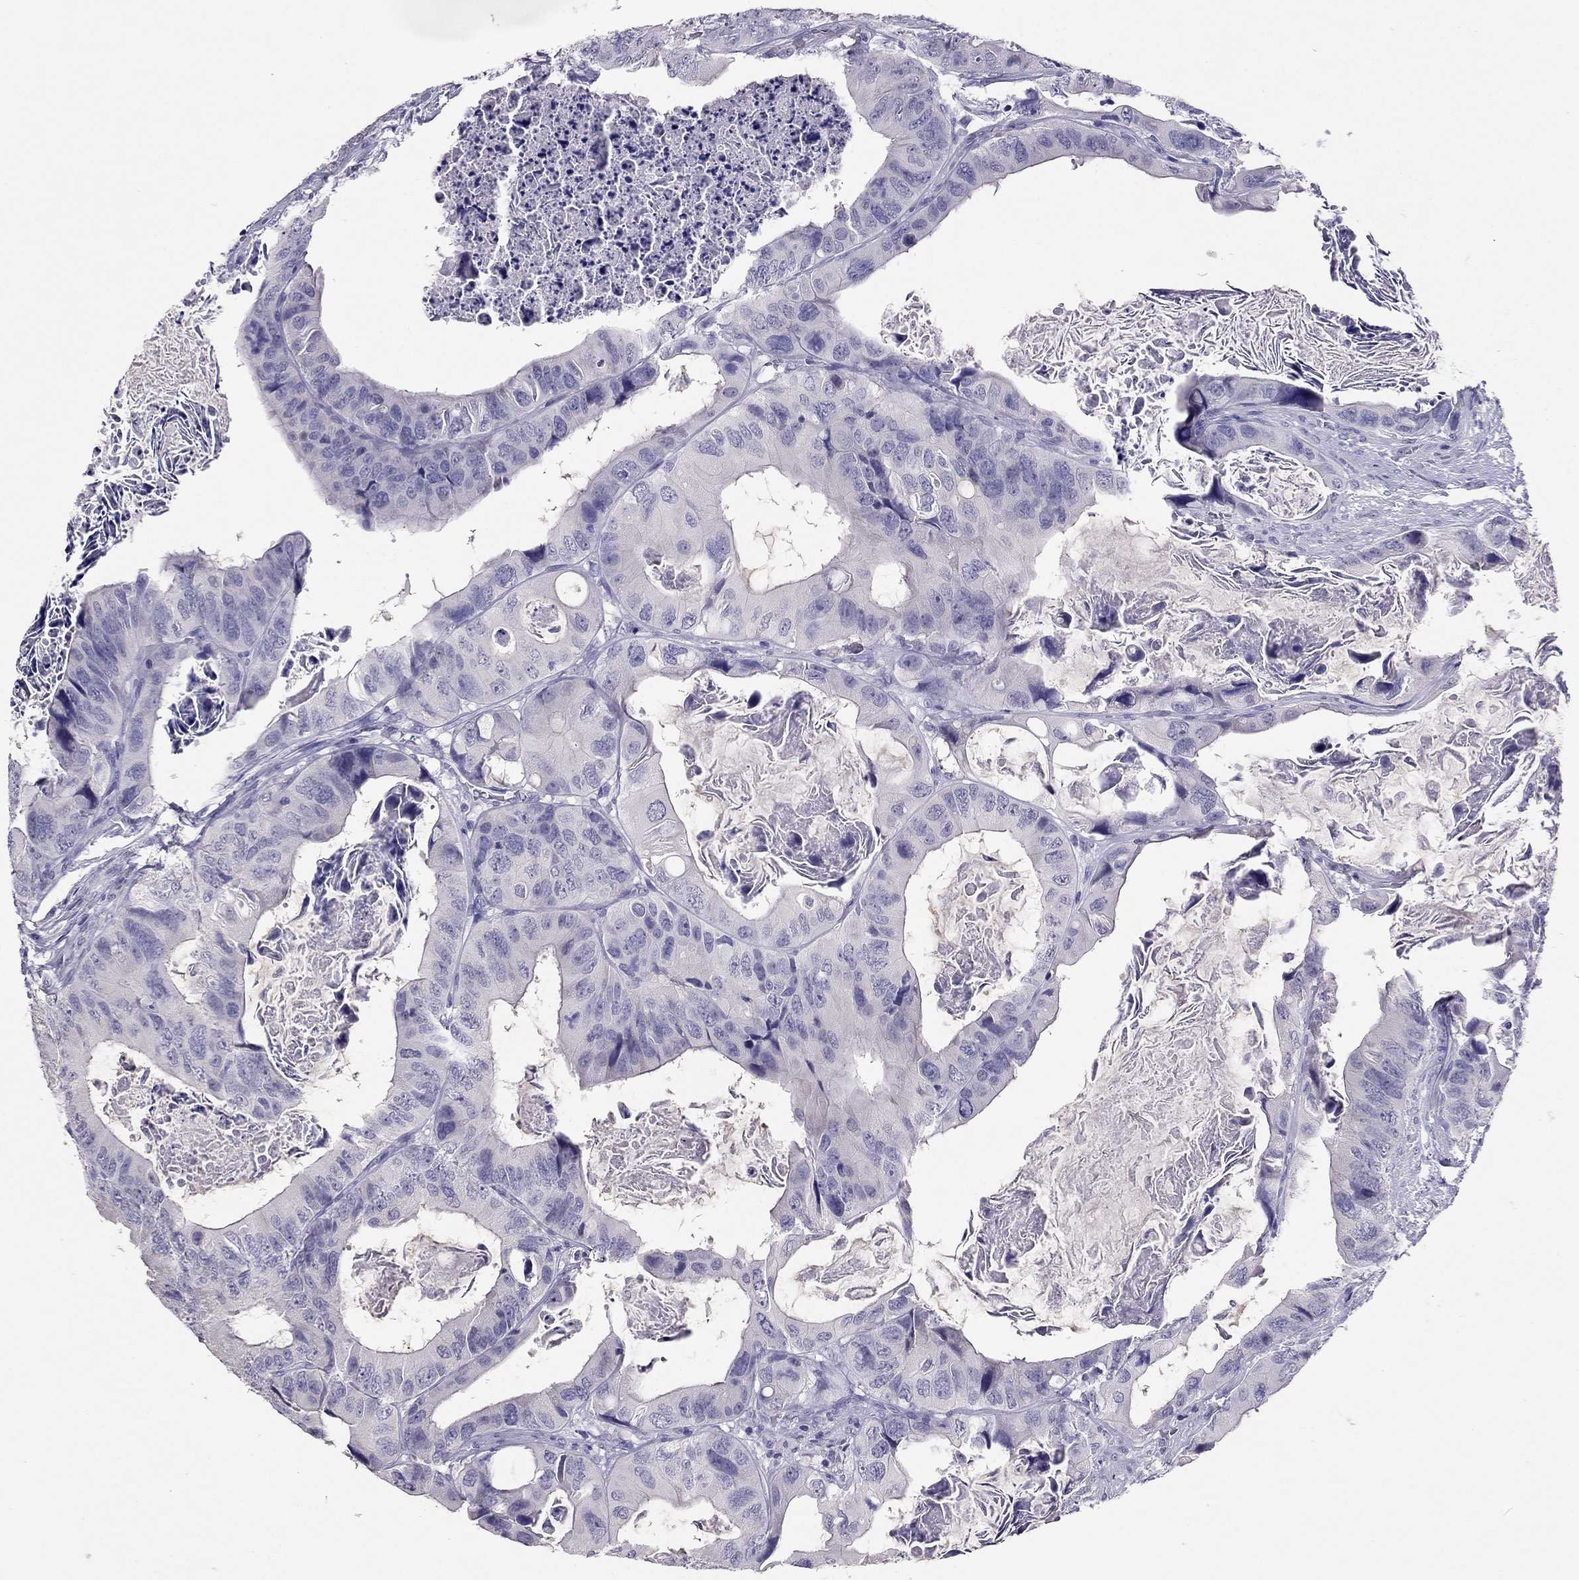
{"staining": {"intensity": "negative", "quantity": "none", "location": "none"}, "tissue": "colorectal cancer", "cell_type": "Tumor cells", "image_type": "cancer", "snomed": [{"axis": "morphology", "description": "Adenocarcinoma, NOS"}, {"axis": "topography", "description": "Rectum"}], "caption": "The immunohistochemistry (IHC) histopathology image has no significant expression in tumor cells of colorectal cancer (adenocarcinoma) tissue.", "gene": "RHO", "patient": {"sex": "male", "age": 64}}